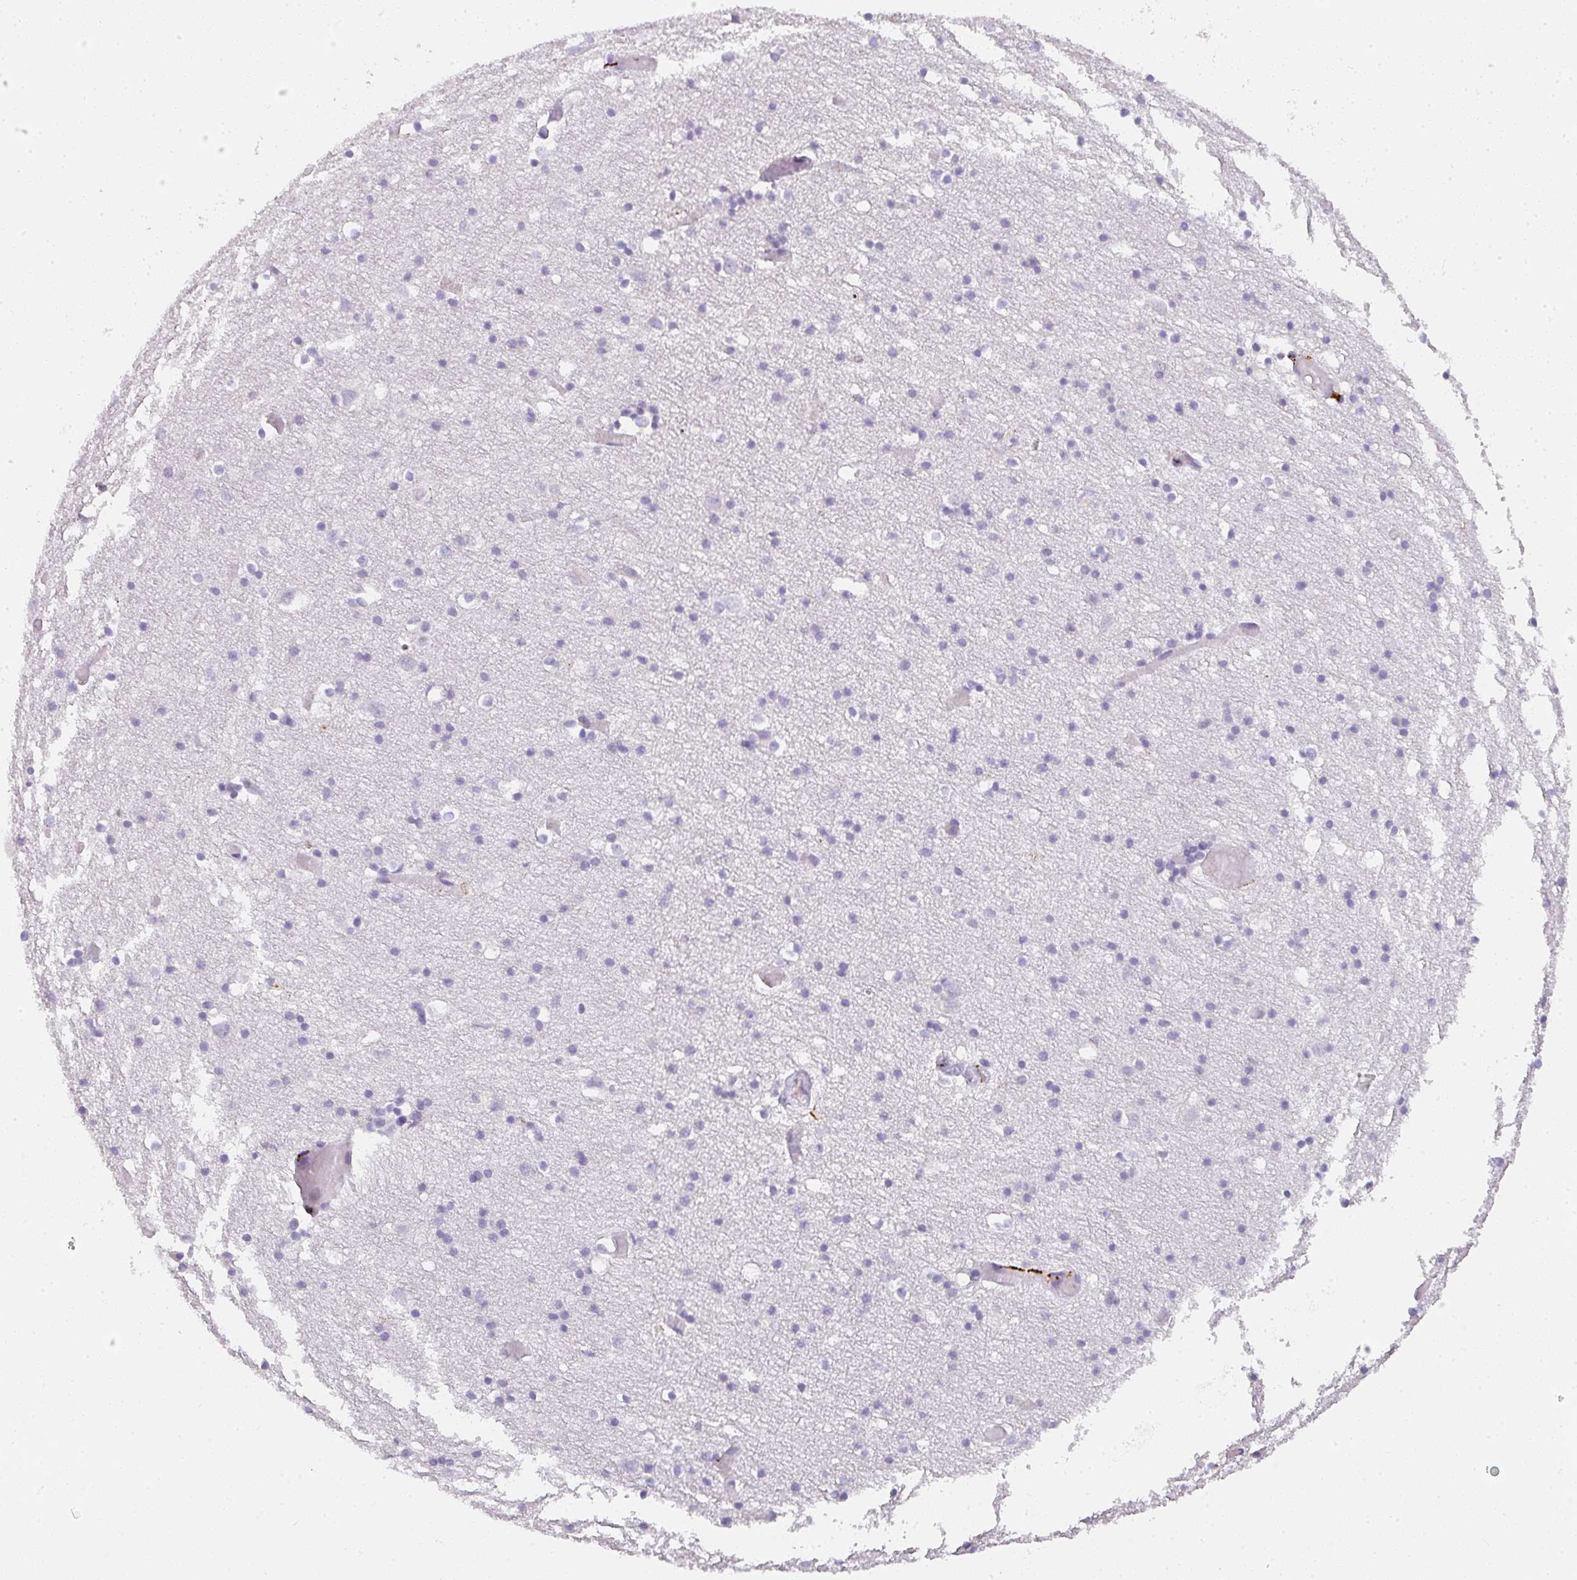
{"staining": {"intensity": "strong", "quantity": "<25%", "location": "cytoplasmic/membranous"}, "tissue": "cerebral cortex", "cell_type": "Endothelial cells", "image_type": "normal", "snomed": [{"axis": "morphology", "description": "Normal tissue, NOS"}, {"axis": "topography", "description": "Cerebral cortex"}], "caption": "Immunohistochemical staining of unremarkable cerebral cortex demonstrates <25% levels of strong cytoplasmic/membranous protein expression in about <25% of endothelial cells. (Stains: DAB in brown, nuclei in blue, Microscopy: brightfield microscopy at high magnification).", "gene": "MMACHC", "patient": {"sex": "male", "age": 70}}